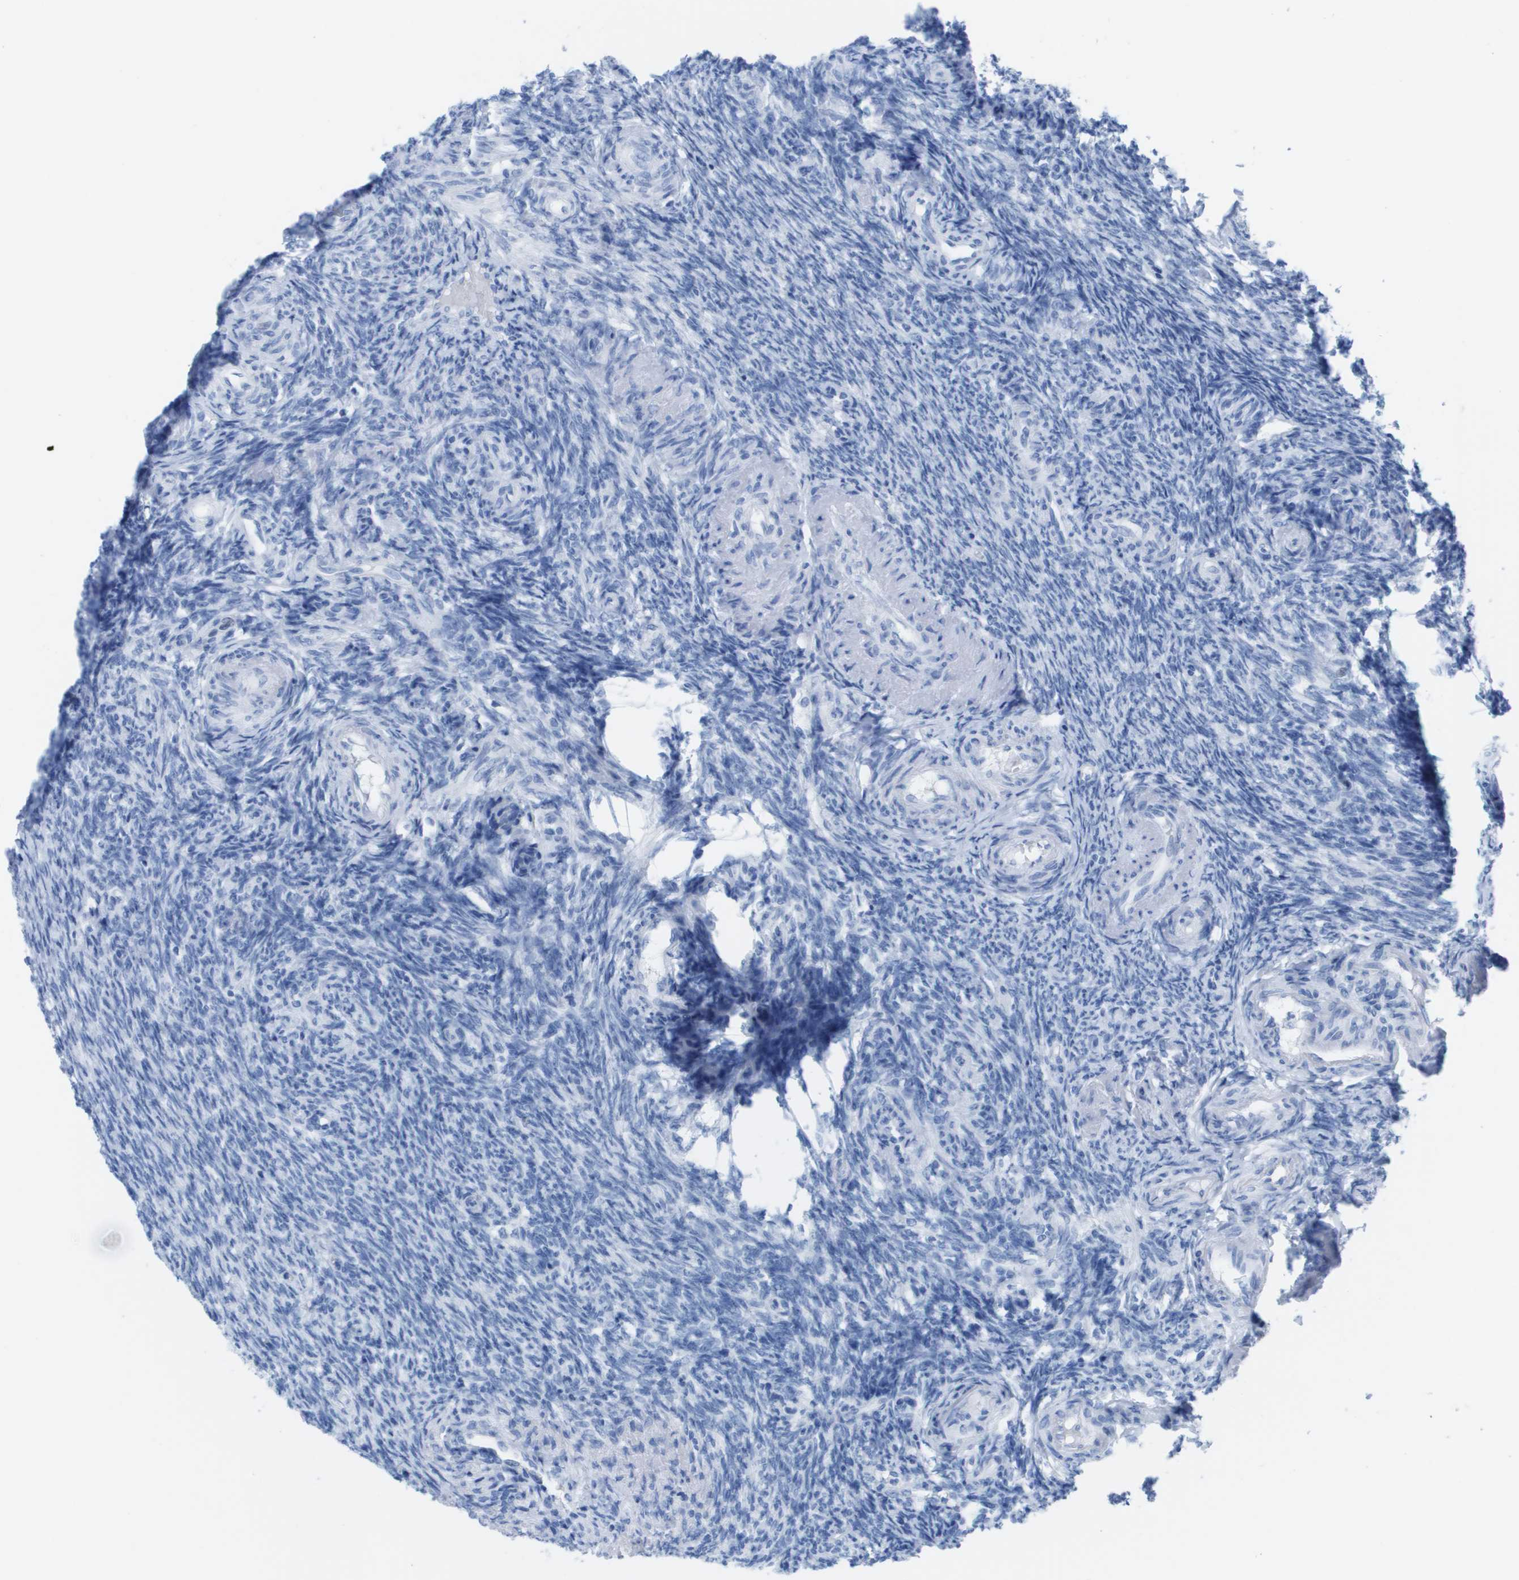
{"staining": {"intensity": "negative", "quantity": "none", "location": "none"}, "tissue": "ovary", "cell_type": "Follicle cells", "image_type": "normal", "snomed": [{"axis": "morphology", "description": "Normal tissue, NOS"}, {"axis": "topography", "description": "Ovary"}], "caption": "IHC of unremarkable human ovary displays no expression in follicle cells.", "gene": "KCNA3", "patient": {"sex": "female", "age": 41}}